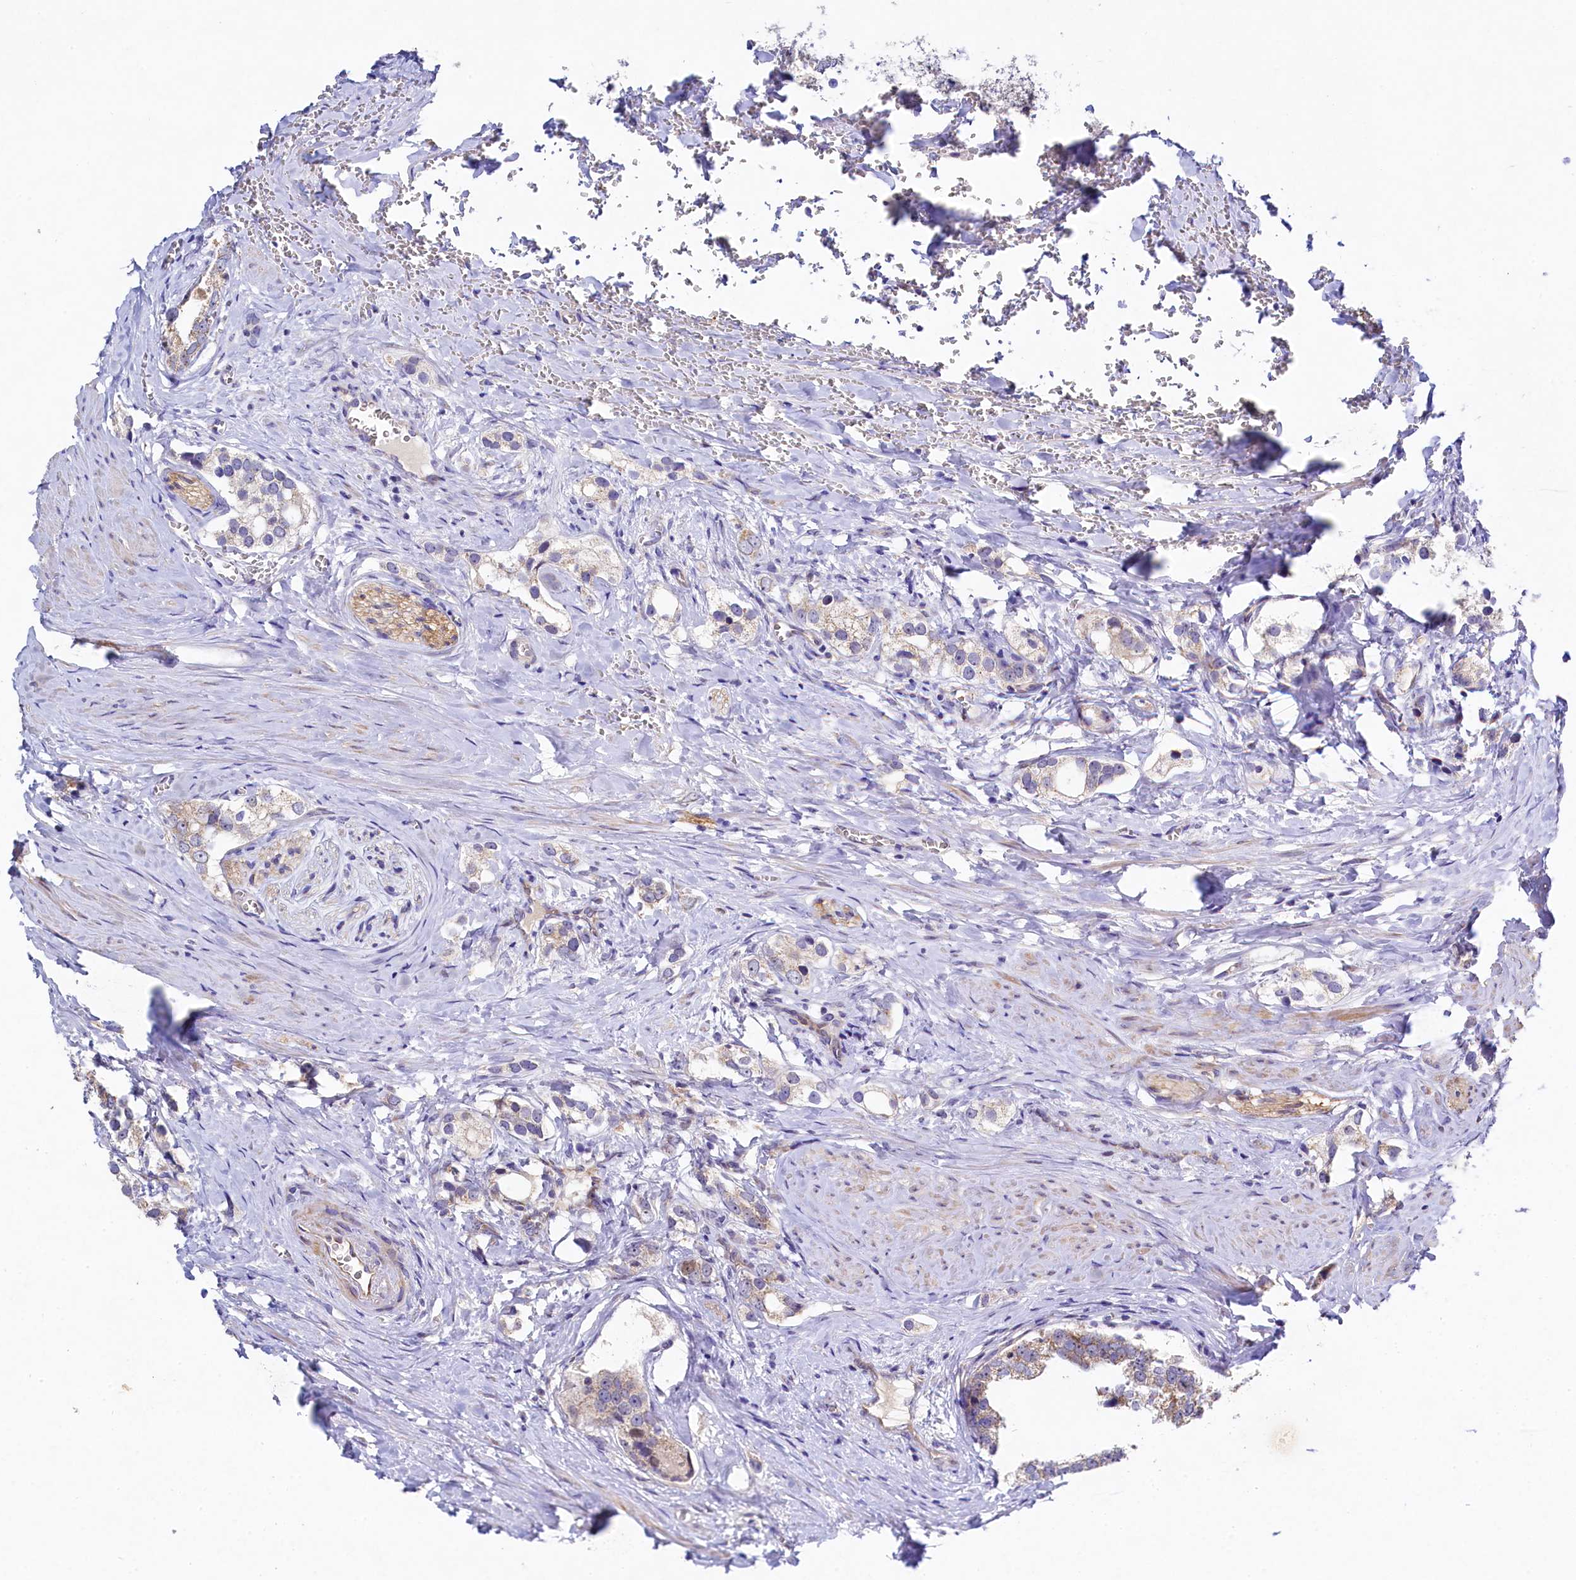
{"staining": {"intensity": "weak", "quantity": "<25%", "location": "cytoplasmic/membranous"}, "tissue": "prostate cancer", "cell_type": "Tumor cells", "image_type": "cancer", "snomed": [{"axis": "morphology", "description": "Adenocarcinoma, High grade"}, {"axis": "topography", "description": "Prostate"}], "caption": "The photomicrograph demonstrates no significant expression in tumor cells of prostate adenocarcinoma (high-grade). Nuclei are stained in blue.", "gene": "FXYD6", "patient": {"sex": "male", "age": 66}}